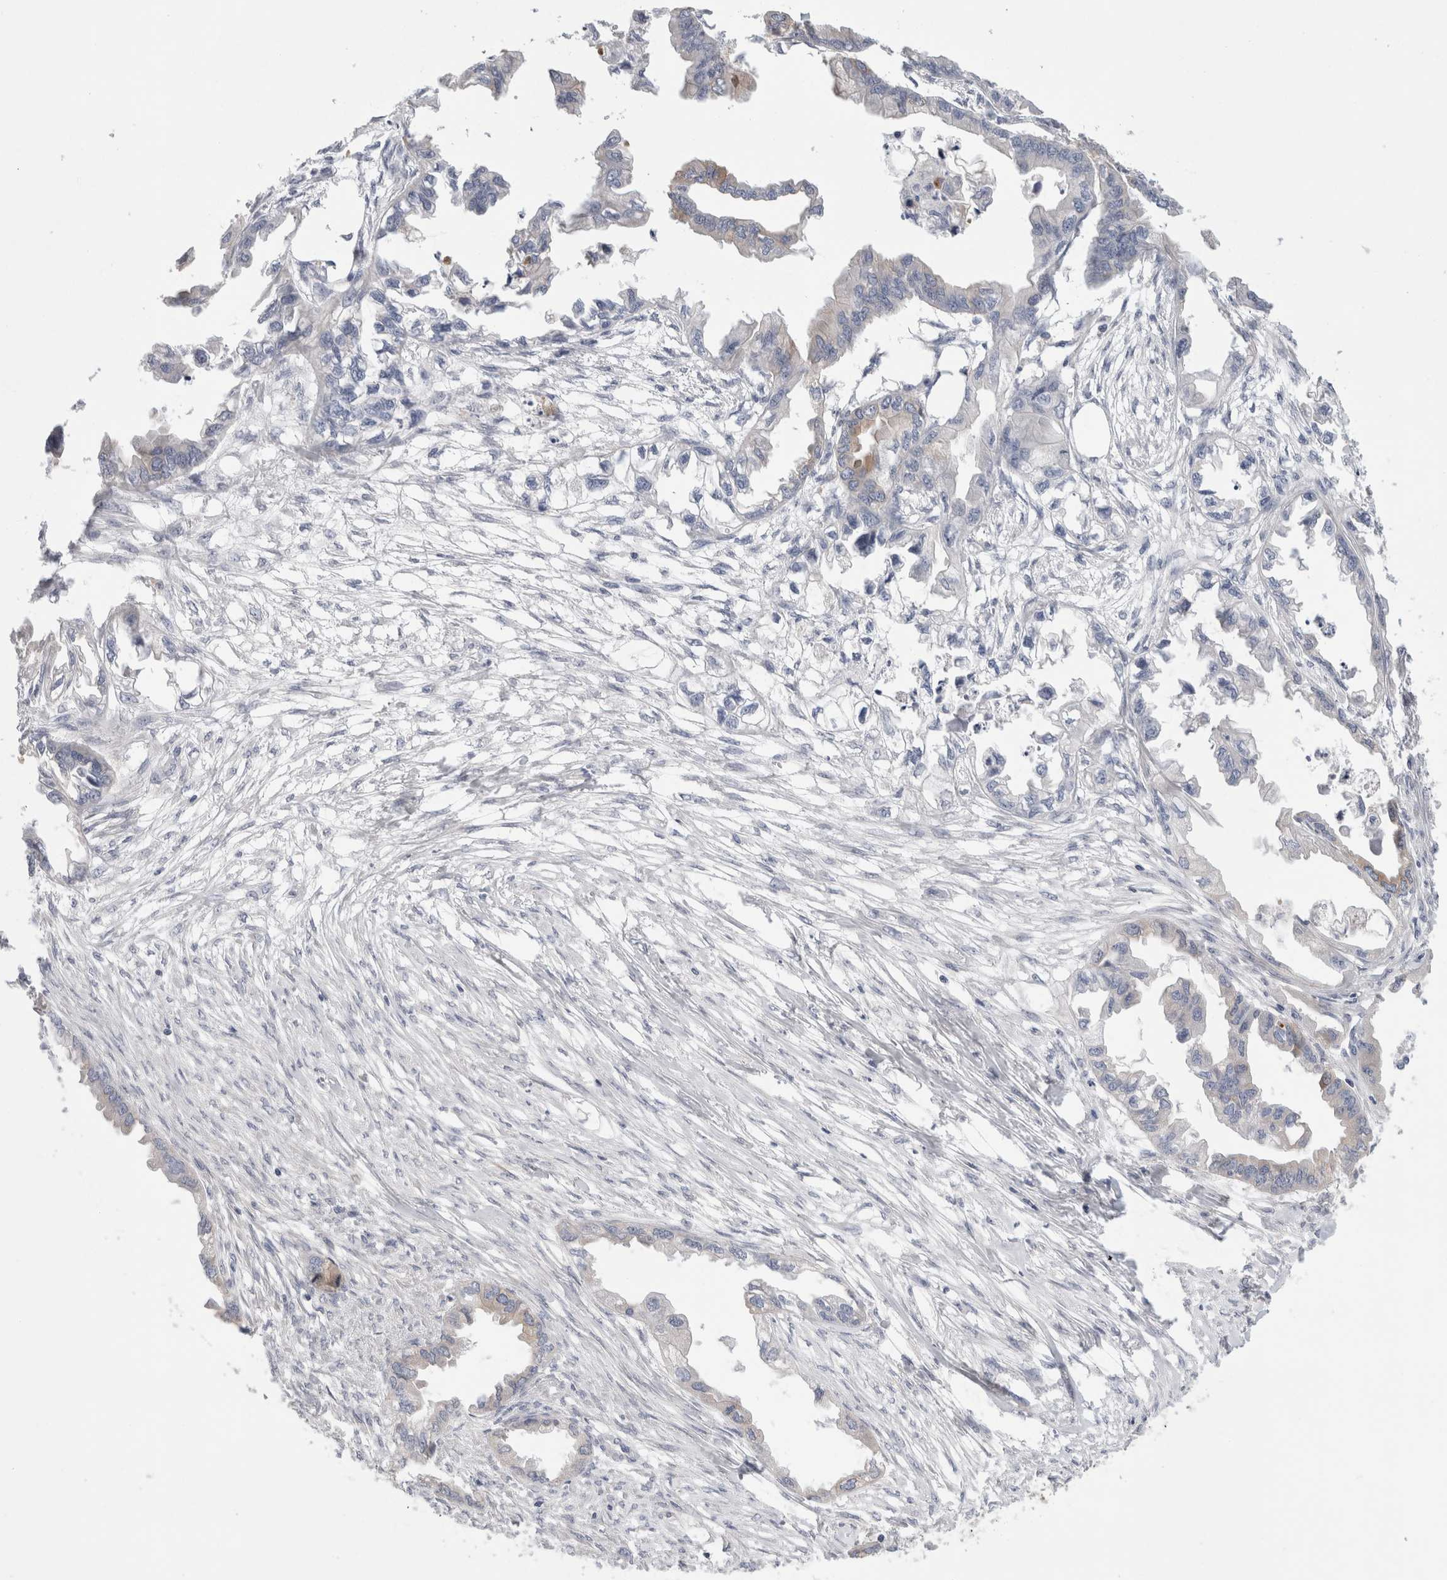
{"staining": {"intensity": "weak", "quantity": "<25%", "location": "cytoplasmic/membranous"}, "tissue": "endometrial cancer", "cell_type": "Tumor cells", "image_type": "cancer", "snomed": [{"axis": "morphology", "description": "Adenocarcinoma, NOS"}, {"axis": "morphology", "description": "Adenocarcinoma, metastatic, NOS"}, {"axis": "topography", "description": "Adipose tissue"}, {"axis": "topography", "description": "Endometrium"}], "caption": "Immunohistochemistry (IHC) image of endometrial cancer stained for a protein (brown), which displays no positivity in tumor cells.", "gene": "SYTL5", "patient": {"sex": "female", "age": 67}}